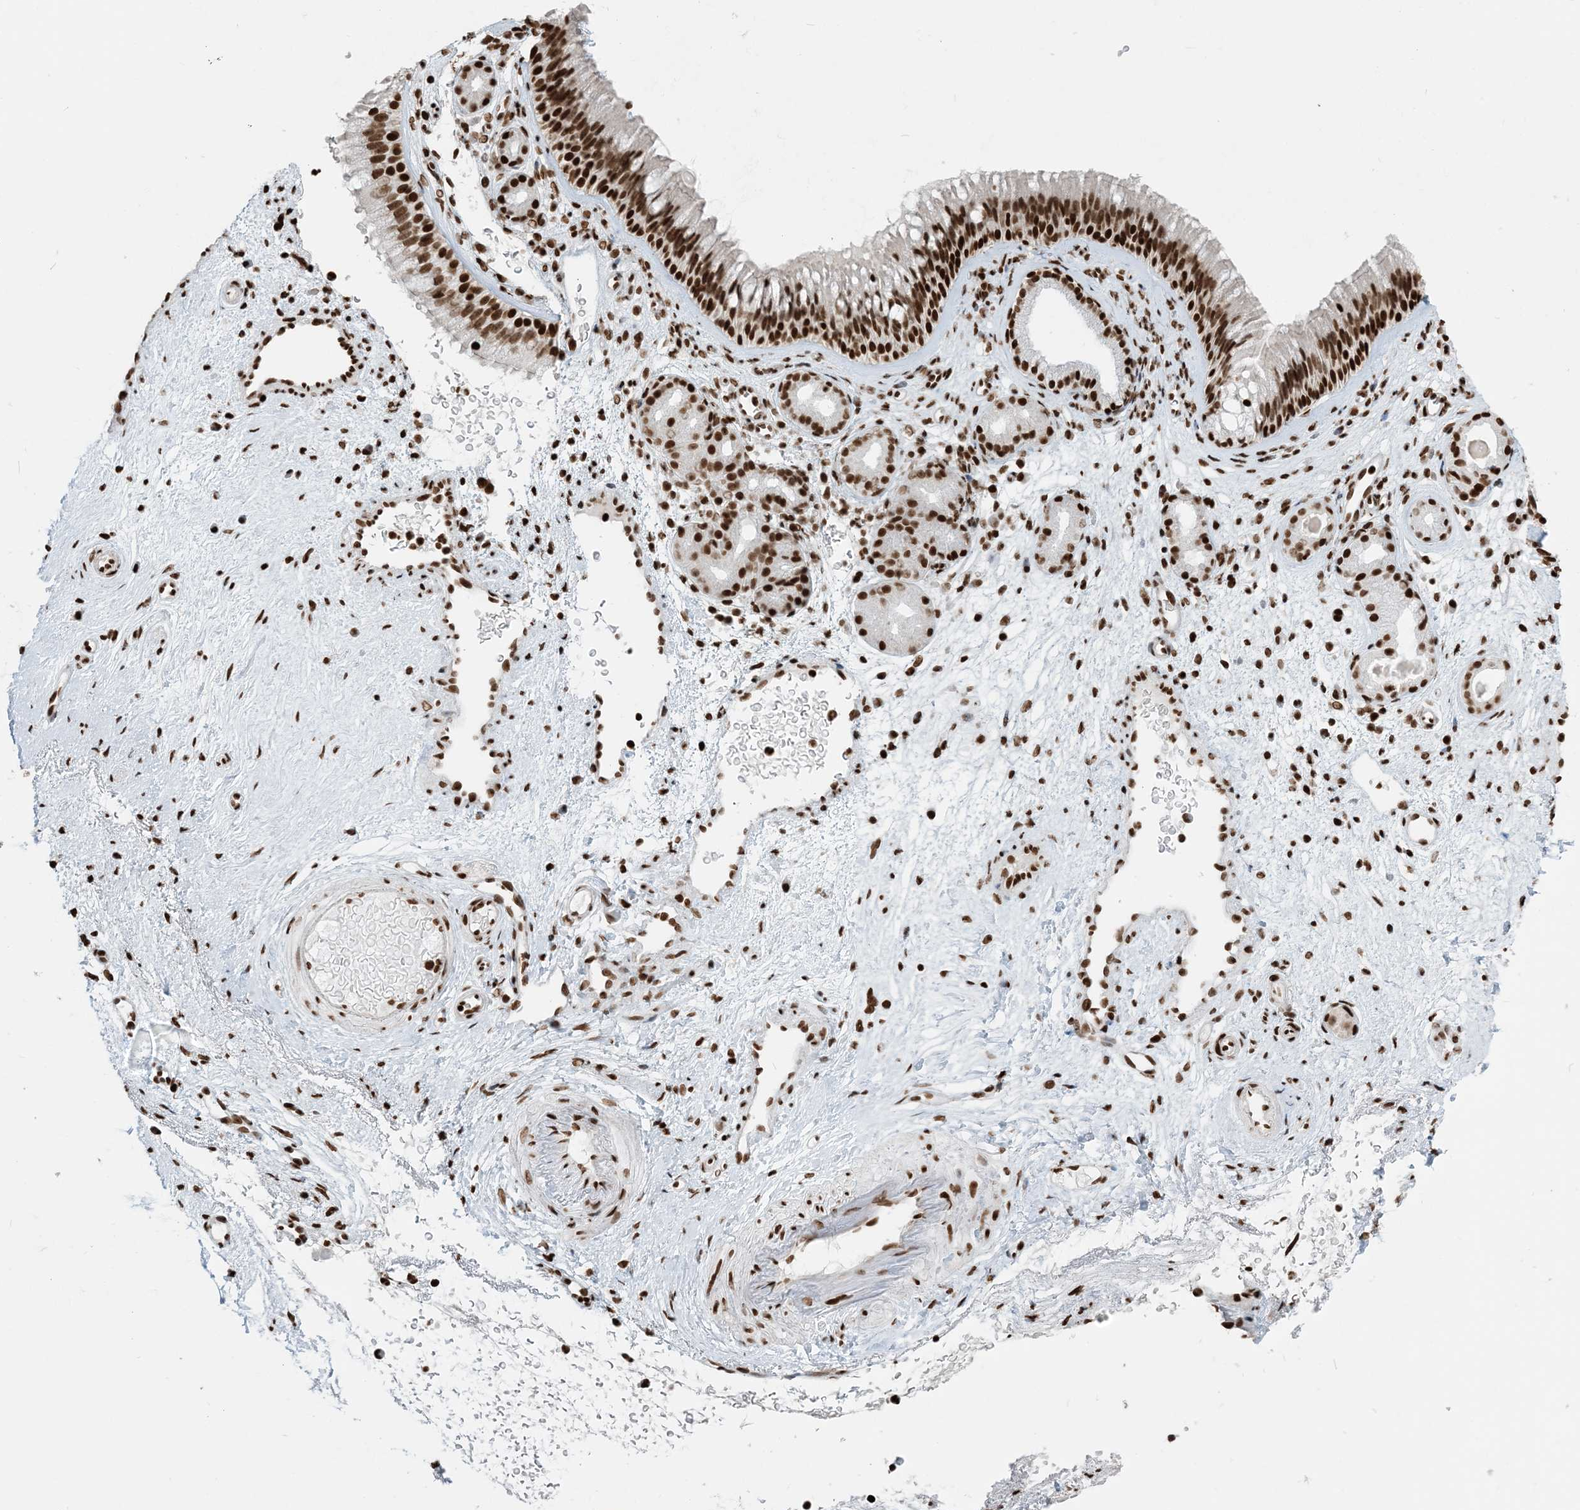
{"staining": {"intensity": "strong", "quantity": ">75%", "location": "nuclear"}, "tissue": "nasopharynx", "cell_type": "Respiratory epithelial cells", "image_type": "normal", "snomed": [{"axis": "morphology", "description": "Normal tissue, NOS"}, {"axis": "morphology", "description": "Inflammation, NOS"}, {"axis": "morphology", "description": "Malignant melanoma, Metastatic site"}, {"axis": "topography", "description": "Nasopharynx"}], "caption": "This is a histology image of IHC staining of benign nasopharynx, which shows strong positivity in the nuclear of respiratory epithelial cells.", "gene": "H3", "patient": {"sex": "male", "age": 70}}